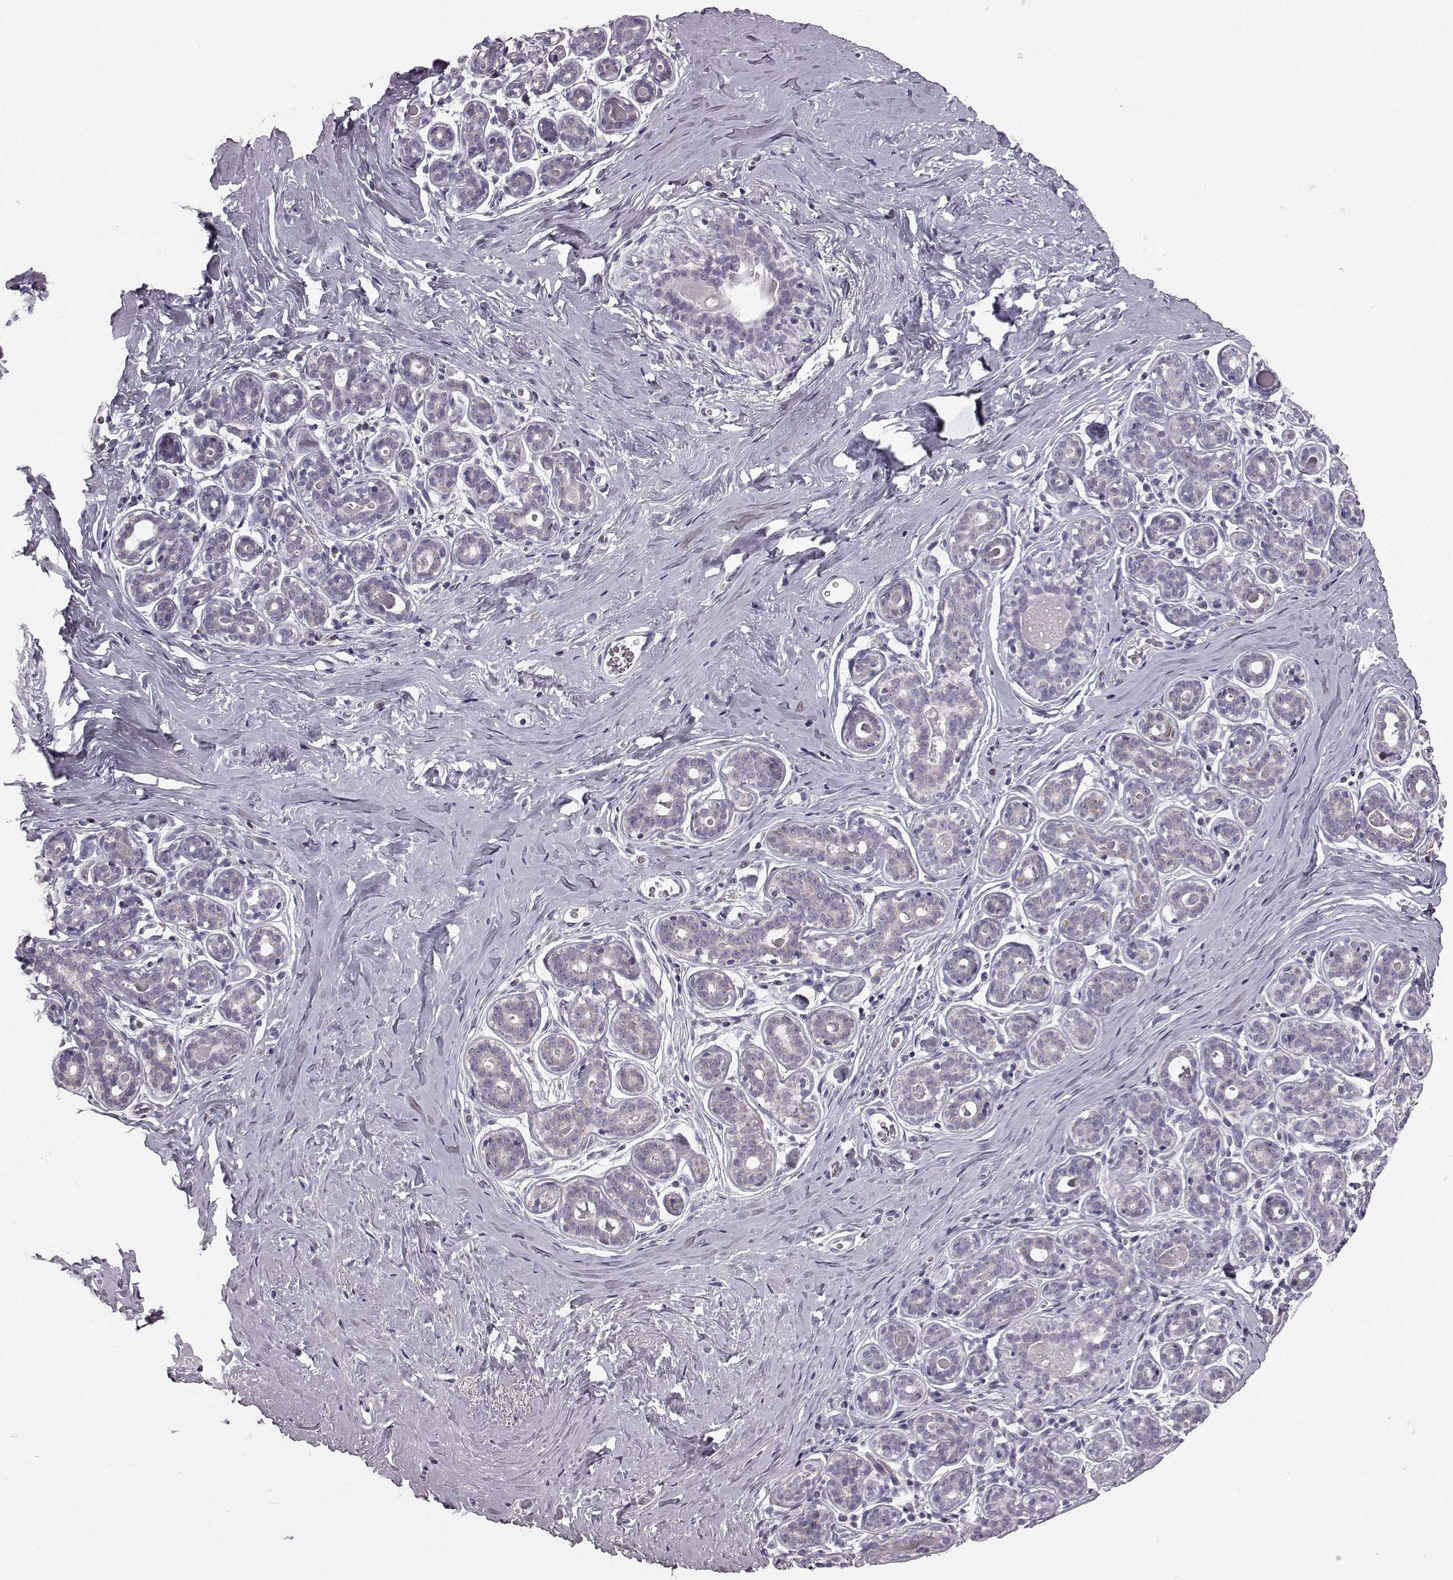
{"staining": {"intensity": "negative", "quantity": "none", "location": "none"}, "tissue": "breast", "cell_type": "Adipocytes", "image_type": "normal", "snomed": [{"axis": "morphology", "description": "Normal tissue, NOS"}, {"axis": "topography", "description": "Skin"}, {"axis": "topography", "description": "Breast"}], "caption": "DAB immunohistochemical staining of unremarkable human breast displays no significant expression in adipocytes.", "gene": "FAM8A1", "patient": {"sex": "female", "age": 43}}